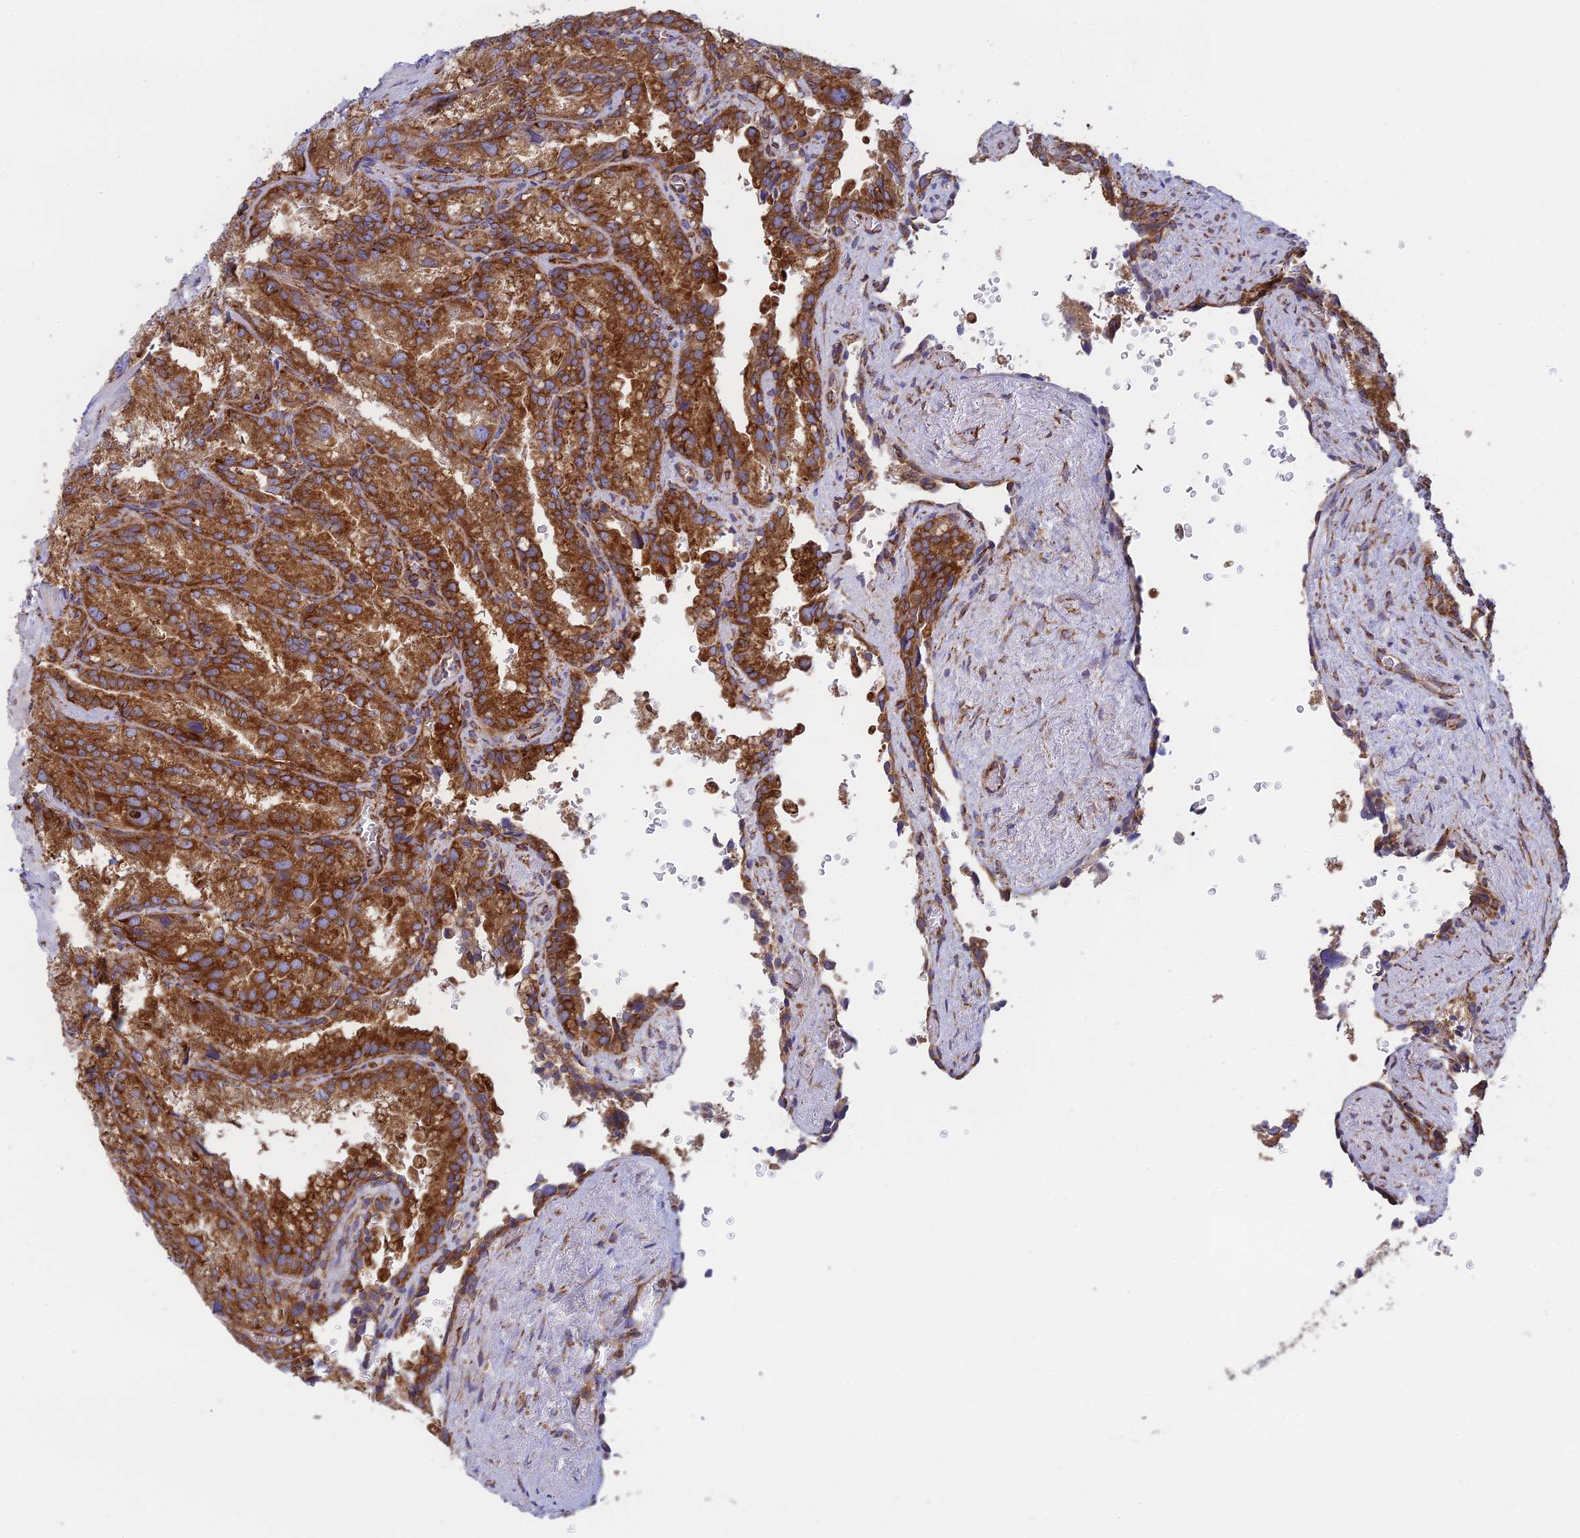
{"staining": {"intensity": "strong", "quantity": ">75%", "location": "cytoplasmic/membranous"}, "tissue": "seminal vesicle", "cell_type": "Glandular cells", "image_type": "normal", "snomed": [{"axis": "morphology", "description": "Normal tissue, NOS"}, {"axis": "topography", "description": "Seminal veicle"}], "caption": "Strong cytoplasmic/membranous expression is seen in about >75% of glandular cells in unremarkable seminal vesicle.", "gene": "CCDC69", "patient": {"sex": "male", "age": 62}}